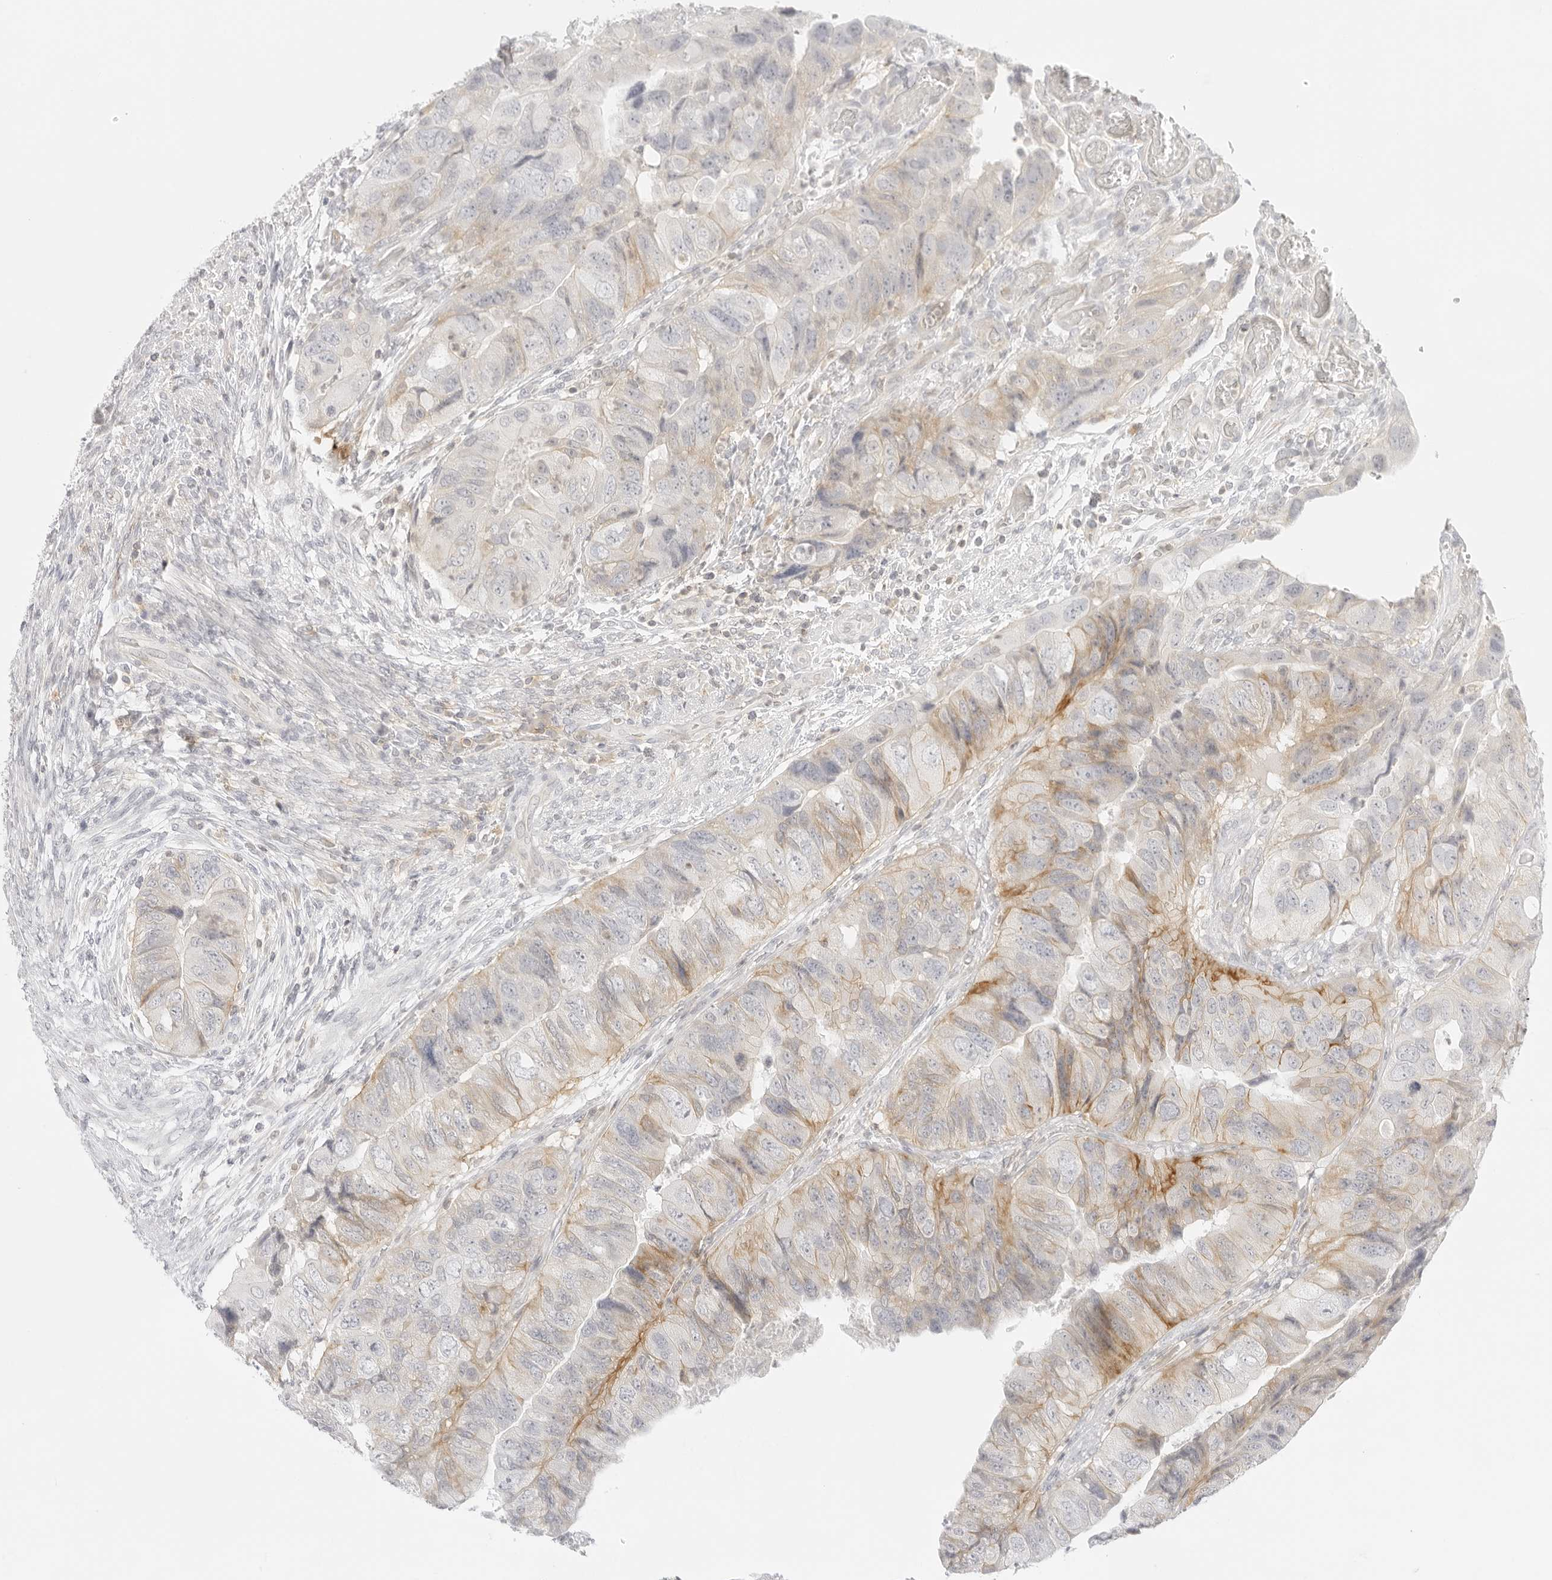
{"staining": {"intensity": "moderate", "quantity": "<25%", "location": "cytoplasmic/membranous"}, "tissue": "colorectal cancer", "cell_type": "Tumor cells", "image_type": "cancer", "snomed": [{"axis": "morphology", "description": "Adenocarcinoma, NOS"}, {"axis": "topography", "description": "Rectum"}], "caption": "Immunohistochemical staining of human colorectal adenocarcinoma displays low levels of moderate cytoplasmic/membranous expression in approximately <25% of tumor cells.", "gene": "TNFRSF14", "patient": {"sex": "male", "age": 63}}